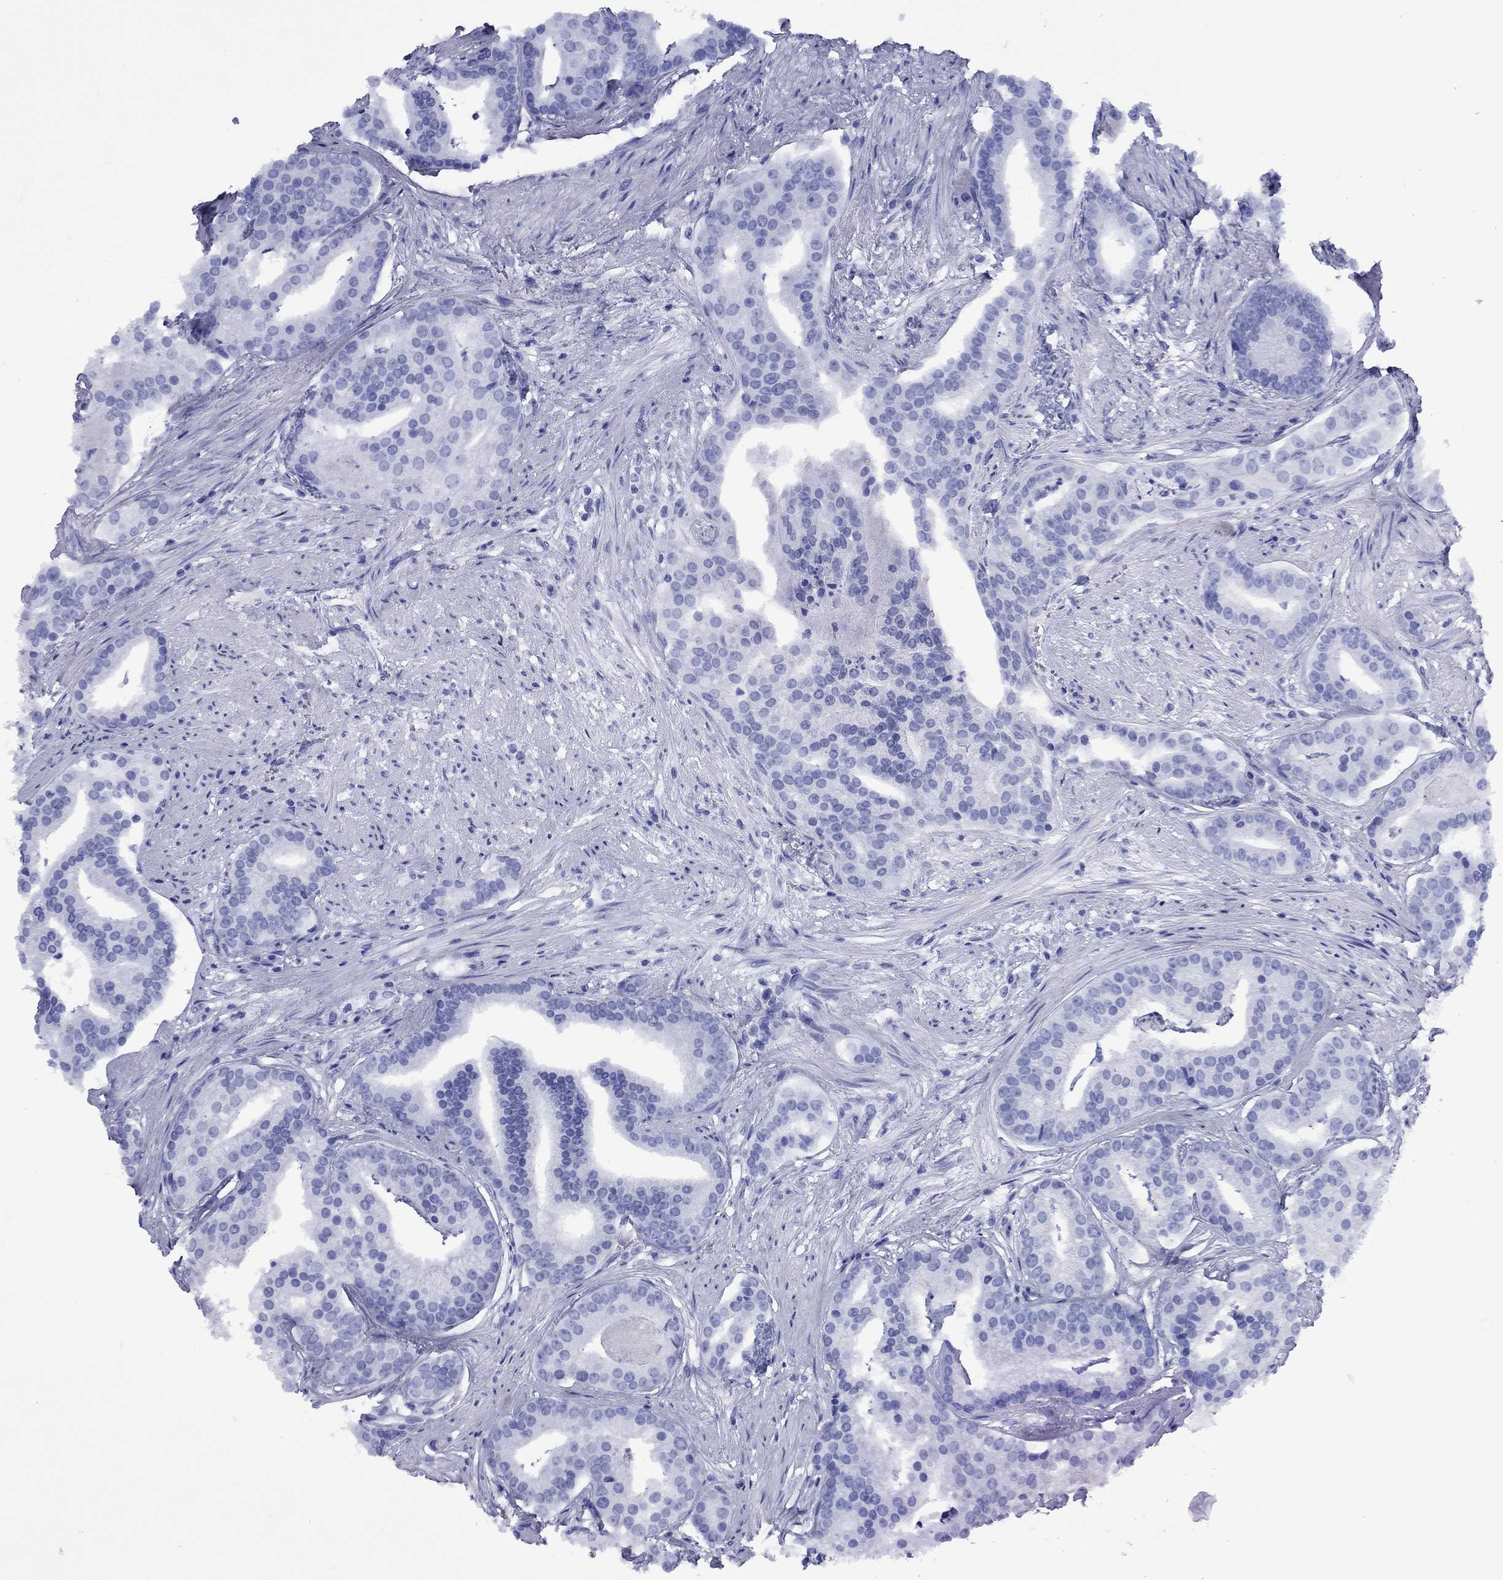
{"staining": {"intensity": "negative", "quantity": "none", "location": "none"}, "tissue": "prostate cancer", "cell_type": "Tumor cells", "image_type": "cancer", "snomed": [{"axis": "morphology", "description": "Adenocarcinoma, NOS"}, {"axis": "topography", "description": "Prostate and seminal vesicle, NOS"}, {"axis": "topography", "description": "Prostate"}], "caption": "Prostate cancer (adenocarcinoma) was stained to show a protein in brown. There is no significant expression in tumor cells. (Brightfield microscopy of DAB (3,3'-diaminobenzidine) immunohistochemistry at high magnification).", "gene": "ROM1", "patient": {"sex": "male", "age": 44}}